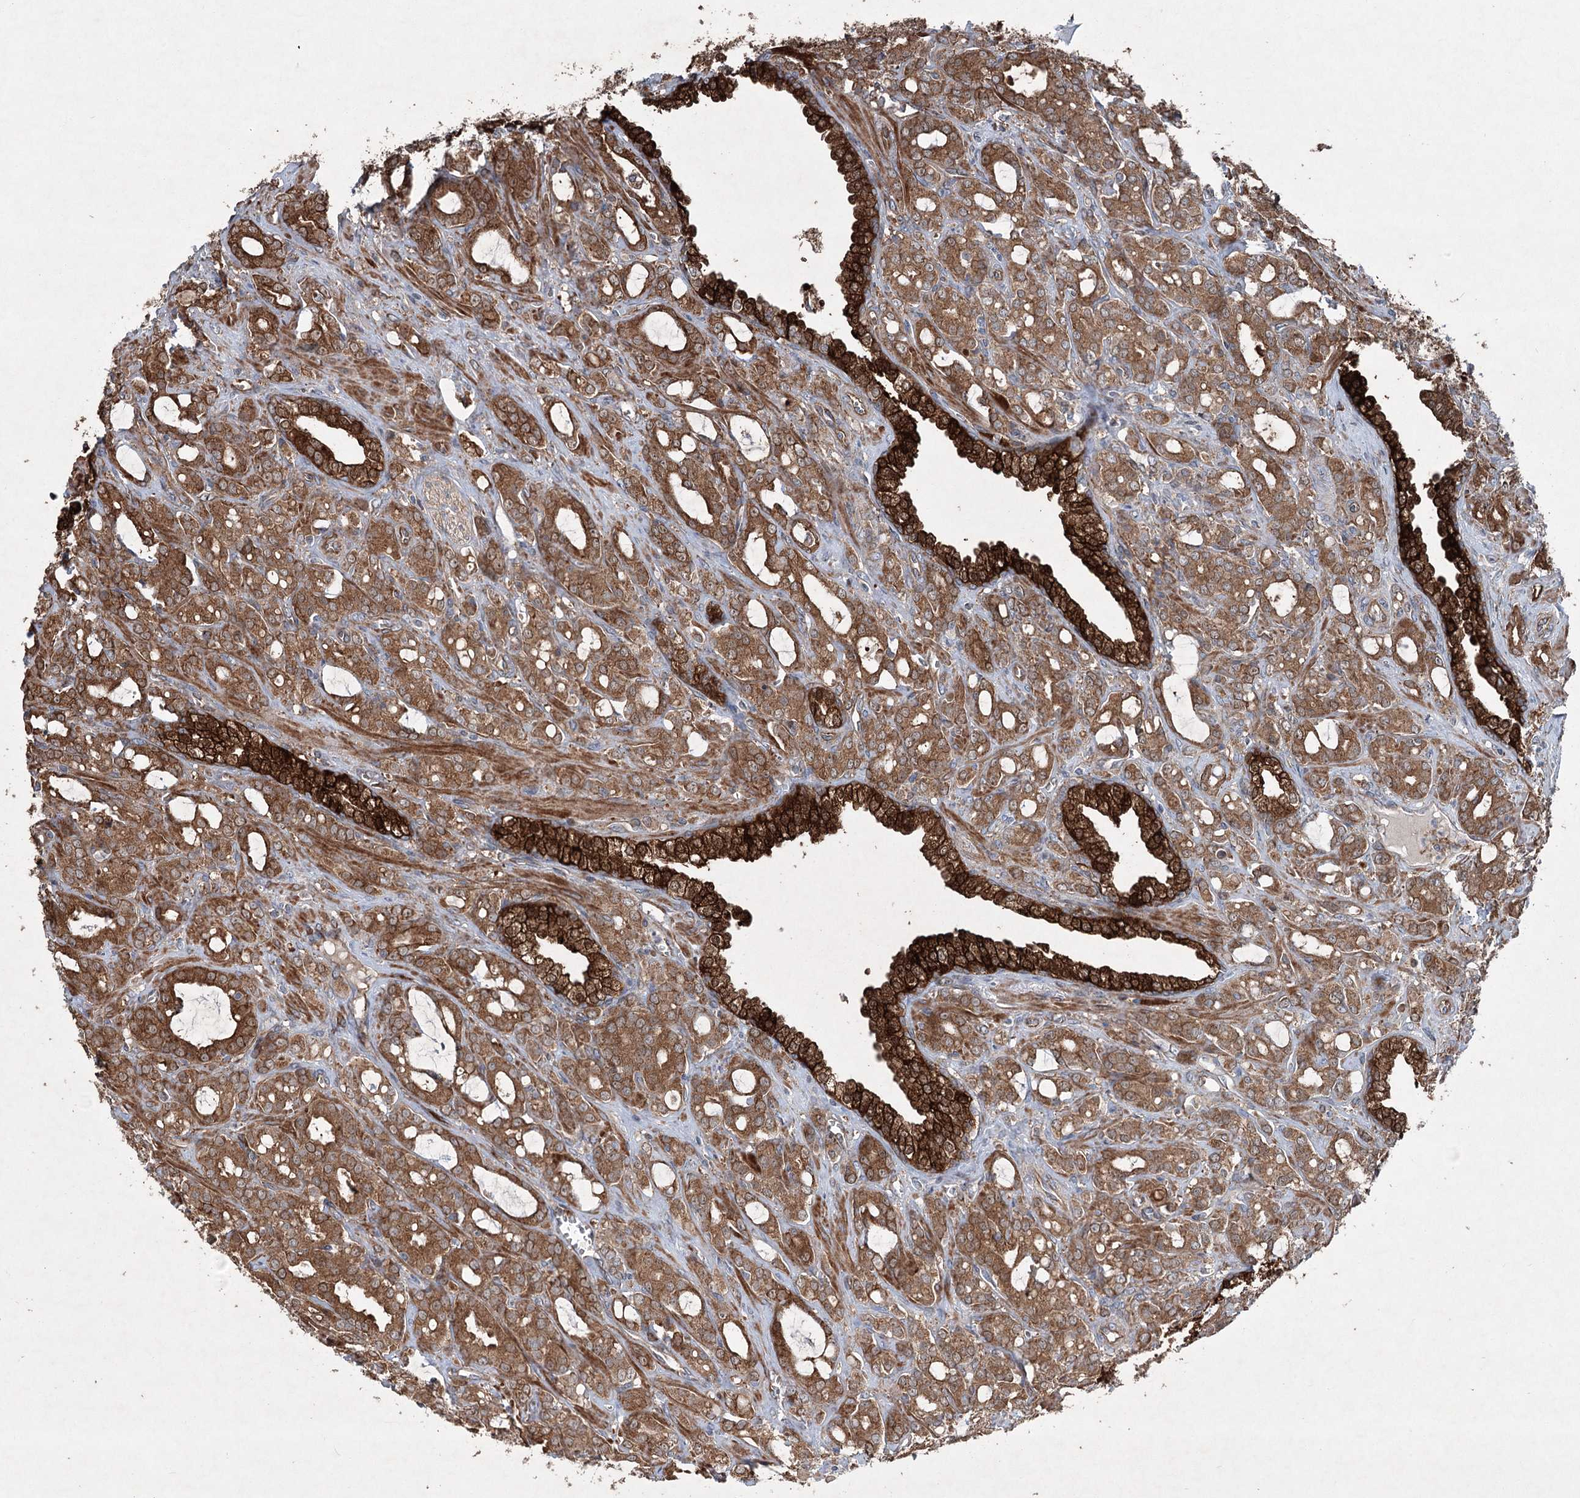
{"staining": {"intensity": "moderate", "quantity": ">75%", "location": "cytoplasmic/membranous"}, "tissue": "prostate cancer", "cell_type": "Tumor cells", "image_type": "cancer", "snomed": [{"axis": "morphology", "description": "Adenocarcinoma, High grade"}, {"axis": "topography", "description": "Prostate"}], "caption": "IHC (DAB) staining of prostate cancer shows moderate cytoplasmic/membranous protein positivity in approximately >75% of tumor cells.", "gene": "SERINC5", "patient": {"sex": "male", "age": 72}}